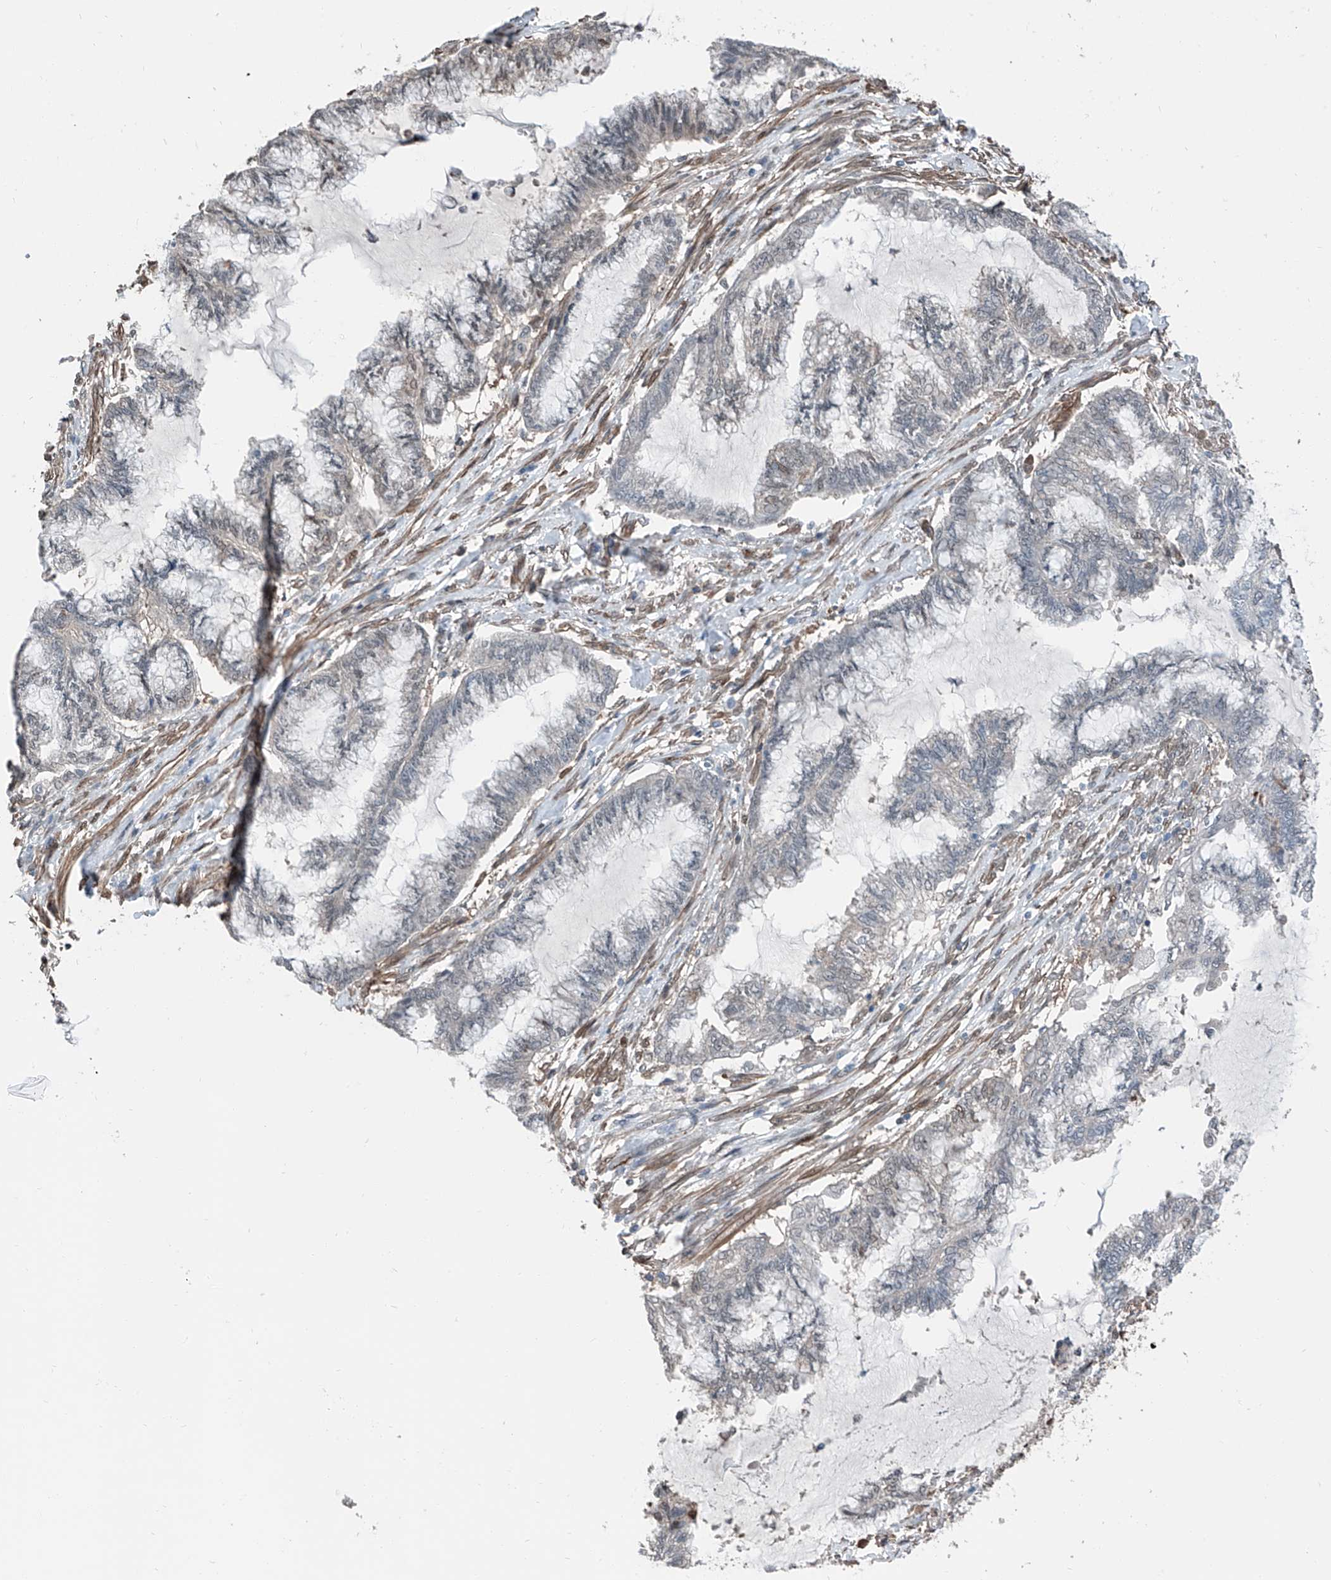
{"staining": {"intensity": "negative", "quantity": "none", "location": "none"}, "tissue": "endometrial cancer", "cell_type": "Tumor cells", "image_type": "cancer", "snomed": [{"axis": "morphology", "description": "Adenocarcinoma, NOS"}, {"axis": "topography", "description": "Endometrium"}], "caption": "The IHC micrograph has no significant positivity in tumor cells of endometrial cancer tissue.", "gene": "HSPA6", "patient": {"sex": "female", "age": 86}}